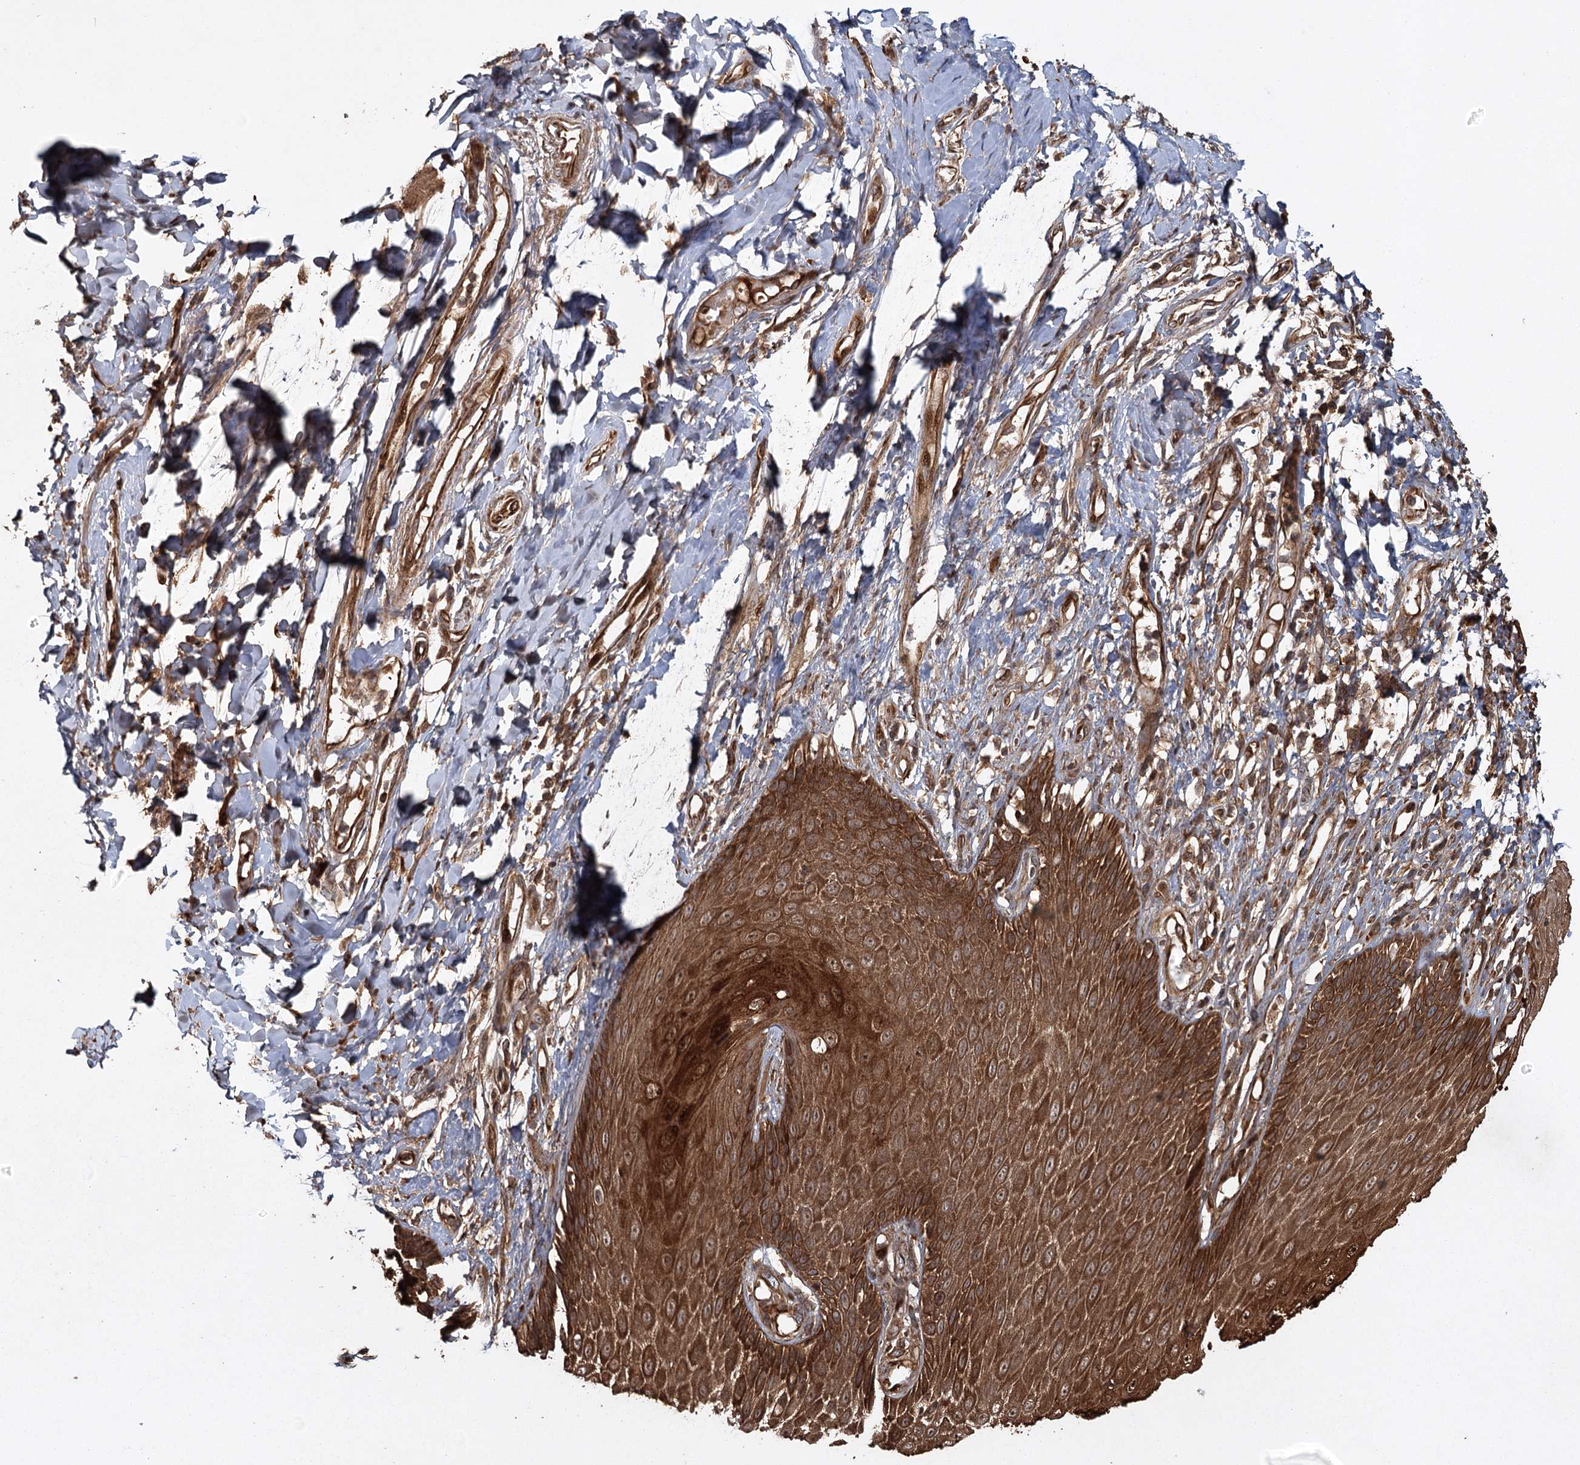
{"staining": {"intensity": "strong", "quantity": ">75%", "location": "cytoplasmic/membranous,nuclear"}, "tissue": "skin", "cell_type": "Epidermal cells", "image_type": "normal", "snomed": [{"axis": "morphology", "description": "Normal tissue, NOS"}, {"axis": "topography", "description": "Anal"}], "caption": "IHC image of normal skin: human skin stained using immunohistochemistry (IHC) exhibits high levels of strong protein expression localized specifically in the cytoplasmic/membranous,nuclear of epidermal cells, appearing as a cytoplasmic/membranous,nuclear brown color.", "gene": "RPAP3", "patient": {"sex": "male", "age": 69}}